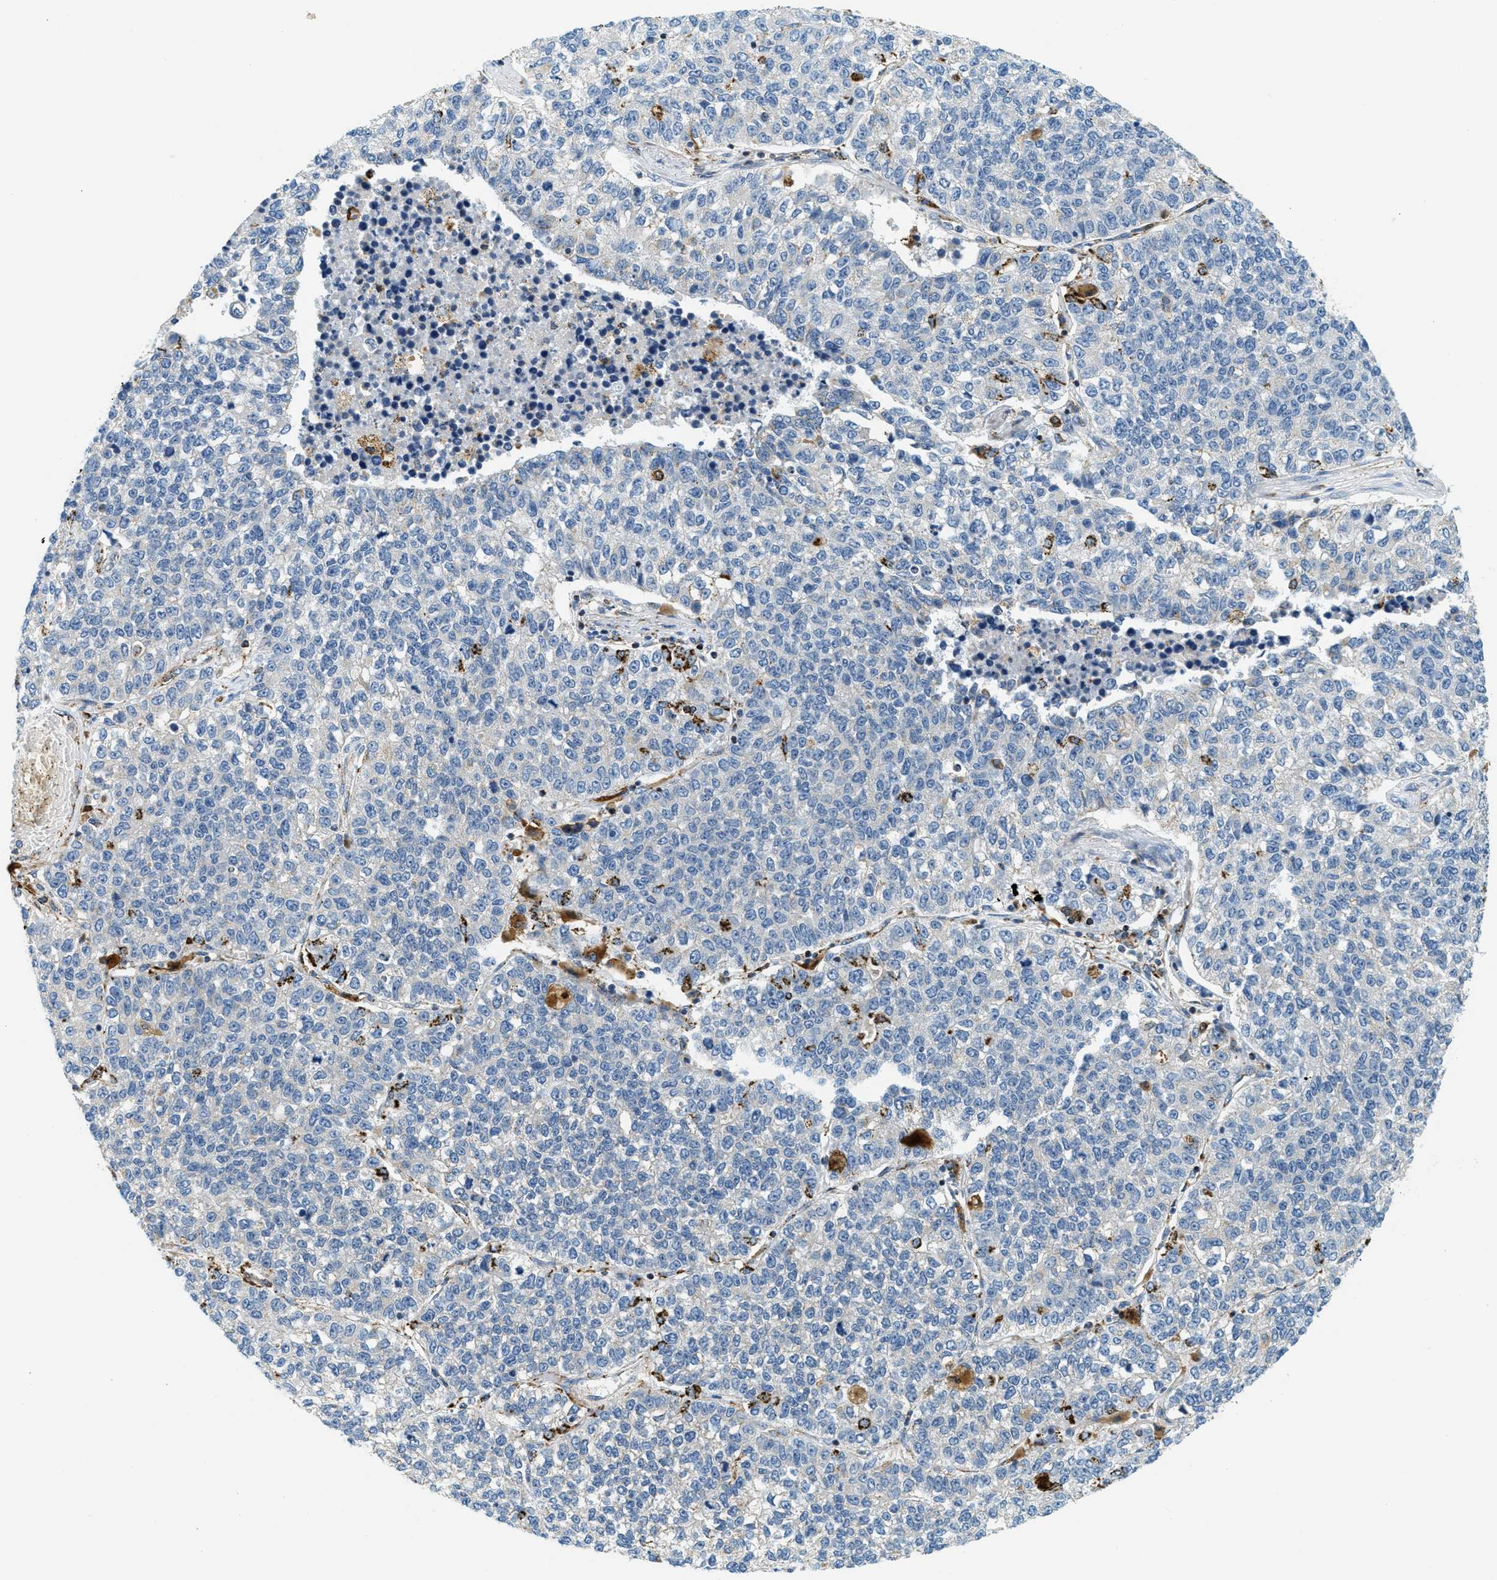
{"staining": {"intensity": "negative", "quantity": "none", "location": "none"}, "tissue": "lung cancer", "cell_type": "Tumor cells", "image_type": "cancer", "snomed": [{"axis": "morphology", "description": "Adenocarcinoma, NOS"}, {"axis": "topography", "description": "Lung"}], "caption": "Immunohistochemistry (IHC) of human lung cancer exhibits no staining in tumor cells.", "gene": "HLCS", "patient": {"sex": "male", "age": 49}}